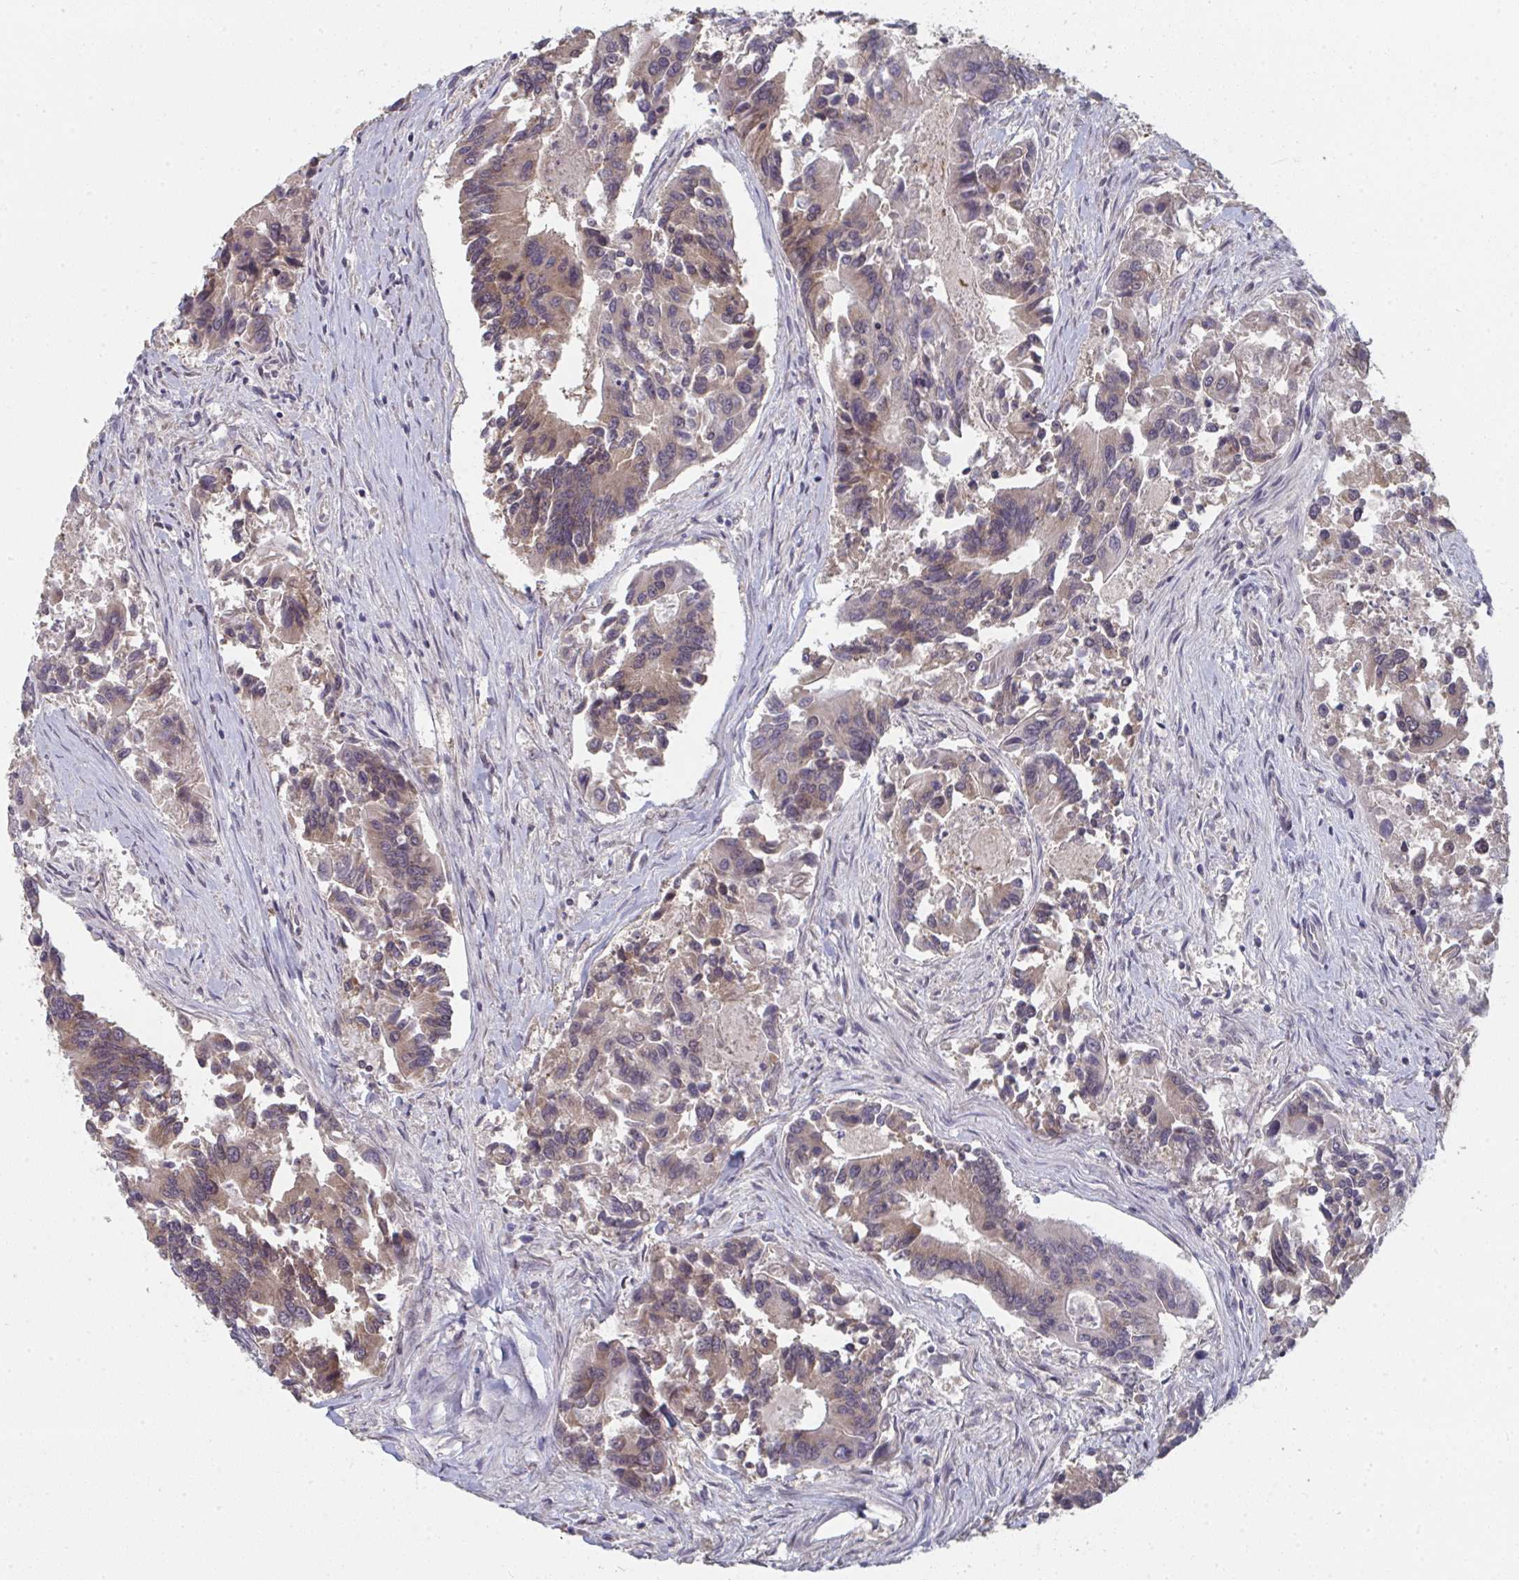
{"staining": {"intensity": "moderate", "quantity": "25%-75%", "location": "cytoplasmic/membranous"}, "tissue": "colorectal cancer", "cell_type": "Tumor cells", "image_type": "cancer", "snomed": [{"axis": "morphology", "description": "Adenocarcinoma, NOS"}, {"axis": "topography", "description": "Colon"}], "caption": "High-magnification brightfield microscopy of colorectal cancer stained with DAB (brown) and counterstained with hematoxylin (blue). tumor cells exhibit moderate cytoplasmic/membranous positivity is seen in about25%-75% of cells. Using DAB (3,3'-diaminobenzidine) (brown) and hematoxylin (blue) stains, captured at high magnification using brightfield microscopy.", "gene": "LIX1", "patient": {"sex": "female", "age": 67}}